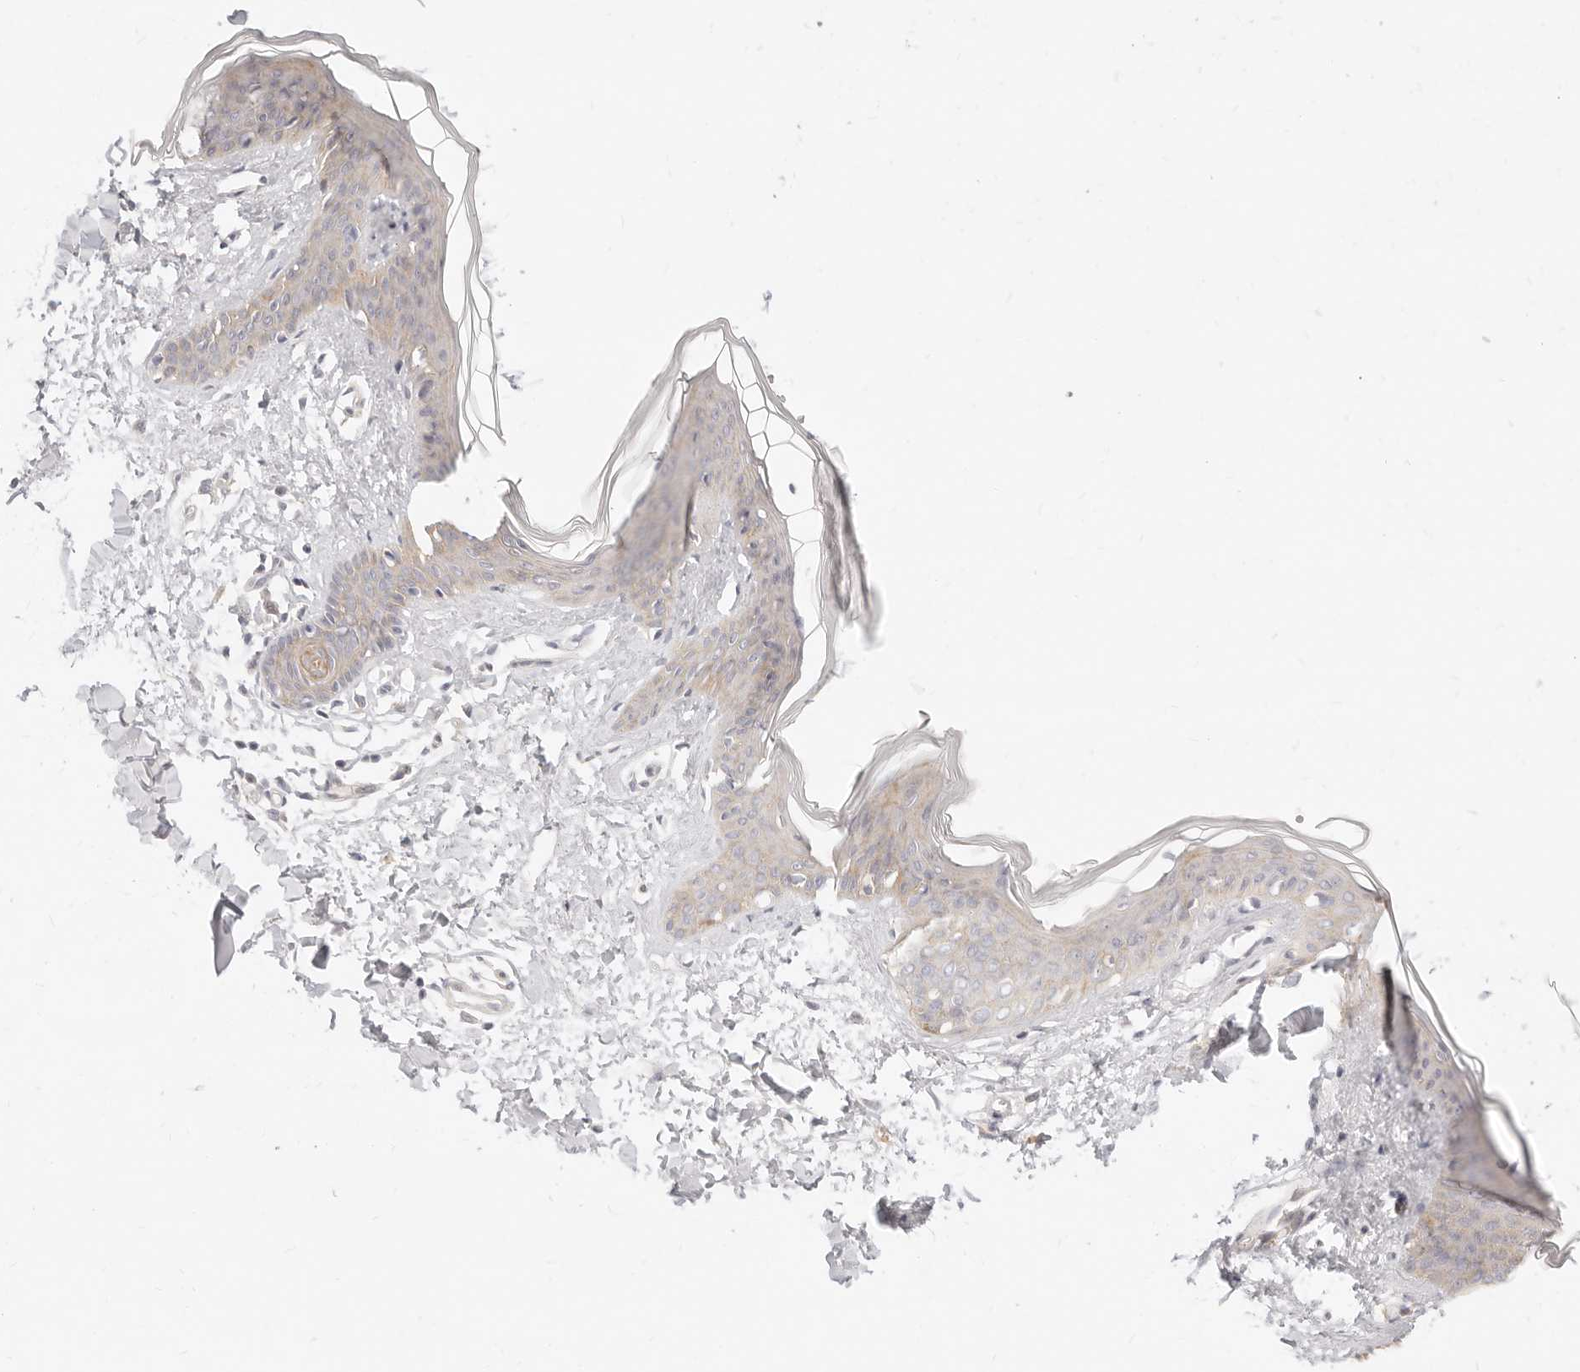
{"staining": {"intensity": "negative", "quantity": "none", "location": "none"}, "tissue": "skin", "cell_type": "Fibroblasts", "image_type": "normal", "snomed": [{"axis": "morphology", "description": "Normal tissue, NOS"}, {"axis": "topography", "description": "Skin"}], "caption": "Immunohistochemistry (IHC) photomicrograph of benign human skin stained for a protein (brown), which demonstrates no staining in fibroblasts.", "gene": "UBXN10", "patient": {"sex": "female", "age": 17}}